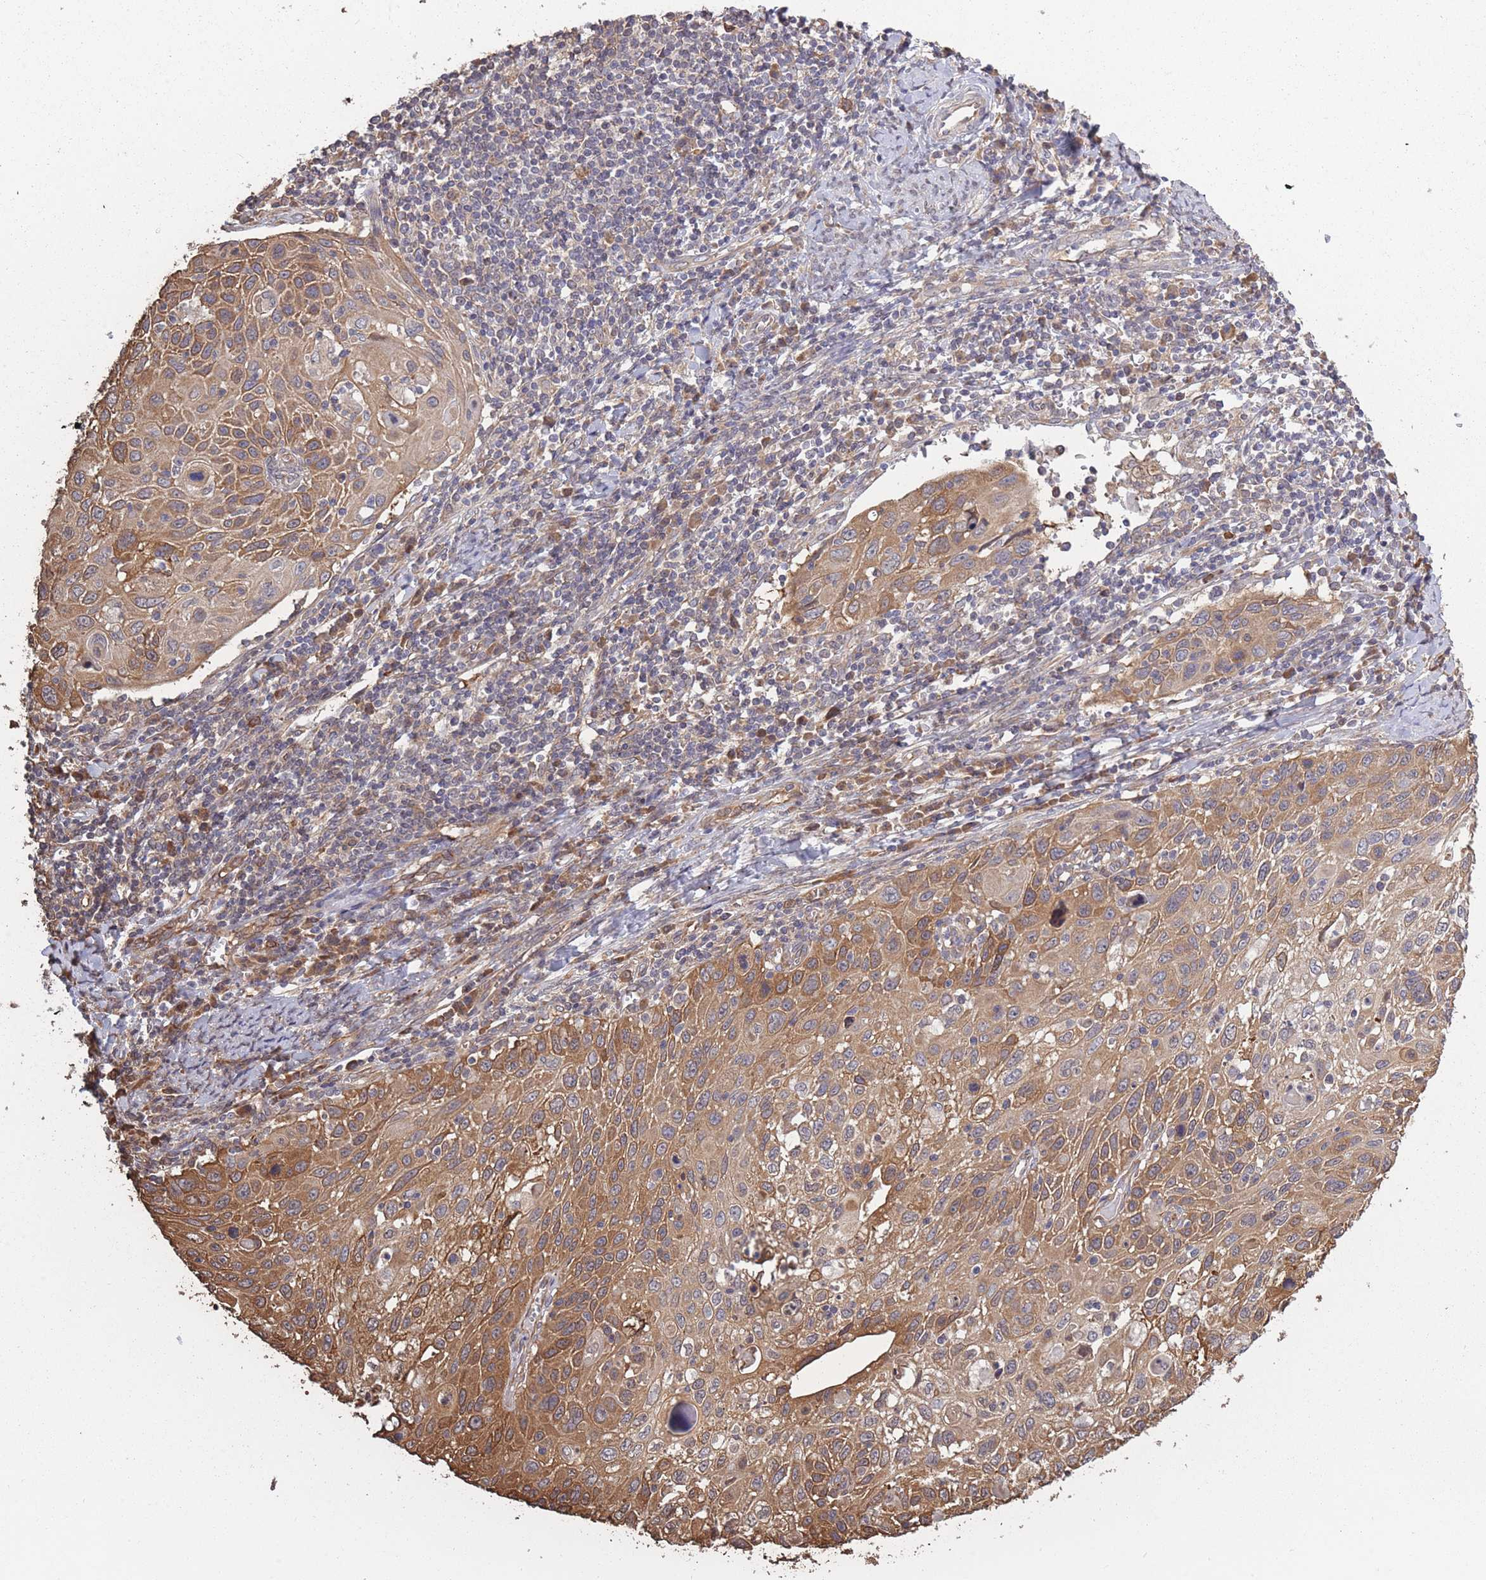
{"staining": {"intensity": "moderate", "quantity": ">75%", "location": "cytoplasmic/membranous"}, "tissue": "cervical cancer", "cell_type": "Tumor cells", "image_type": "cancer", "snomed": [{"axis": "morphology", "description": "Squamous cell carcinoma, NOS"}, {"axis": "topography", "description": "Cervix"}], "caption": "Protein staining displays moderate cytoplasmic/membranous expression in approximately >75% of tumor cells in cervical squamous cell carcinoma. The staining is performed using DAB brown chromogen to label protein expression. The nuclei are counter-stained blue using hematoxylin.", "gene": "ARL13B", "patient": {"sex": "female", "age": 70}}